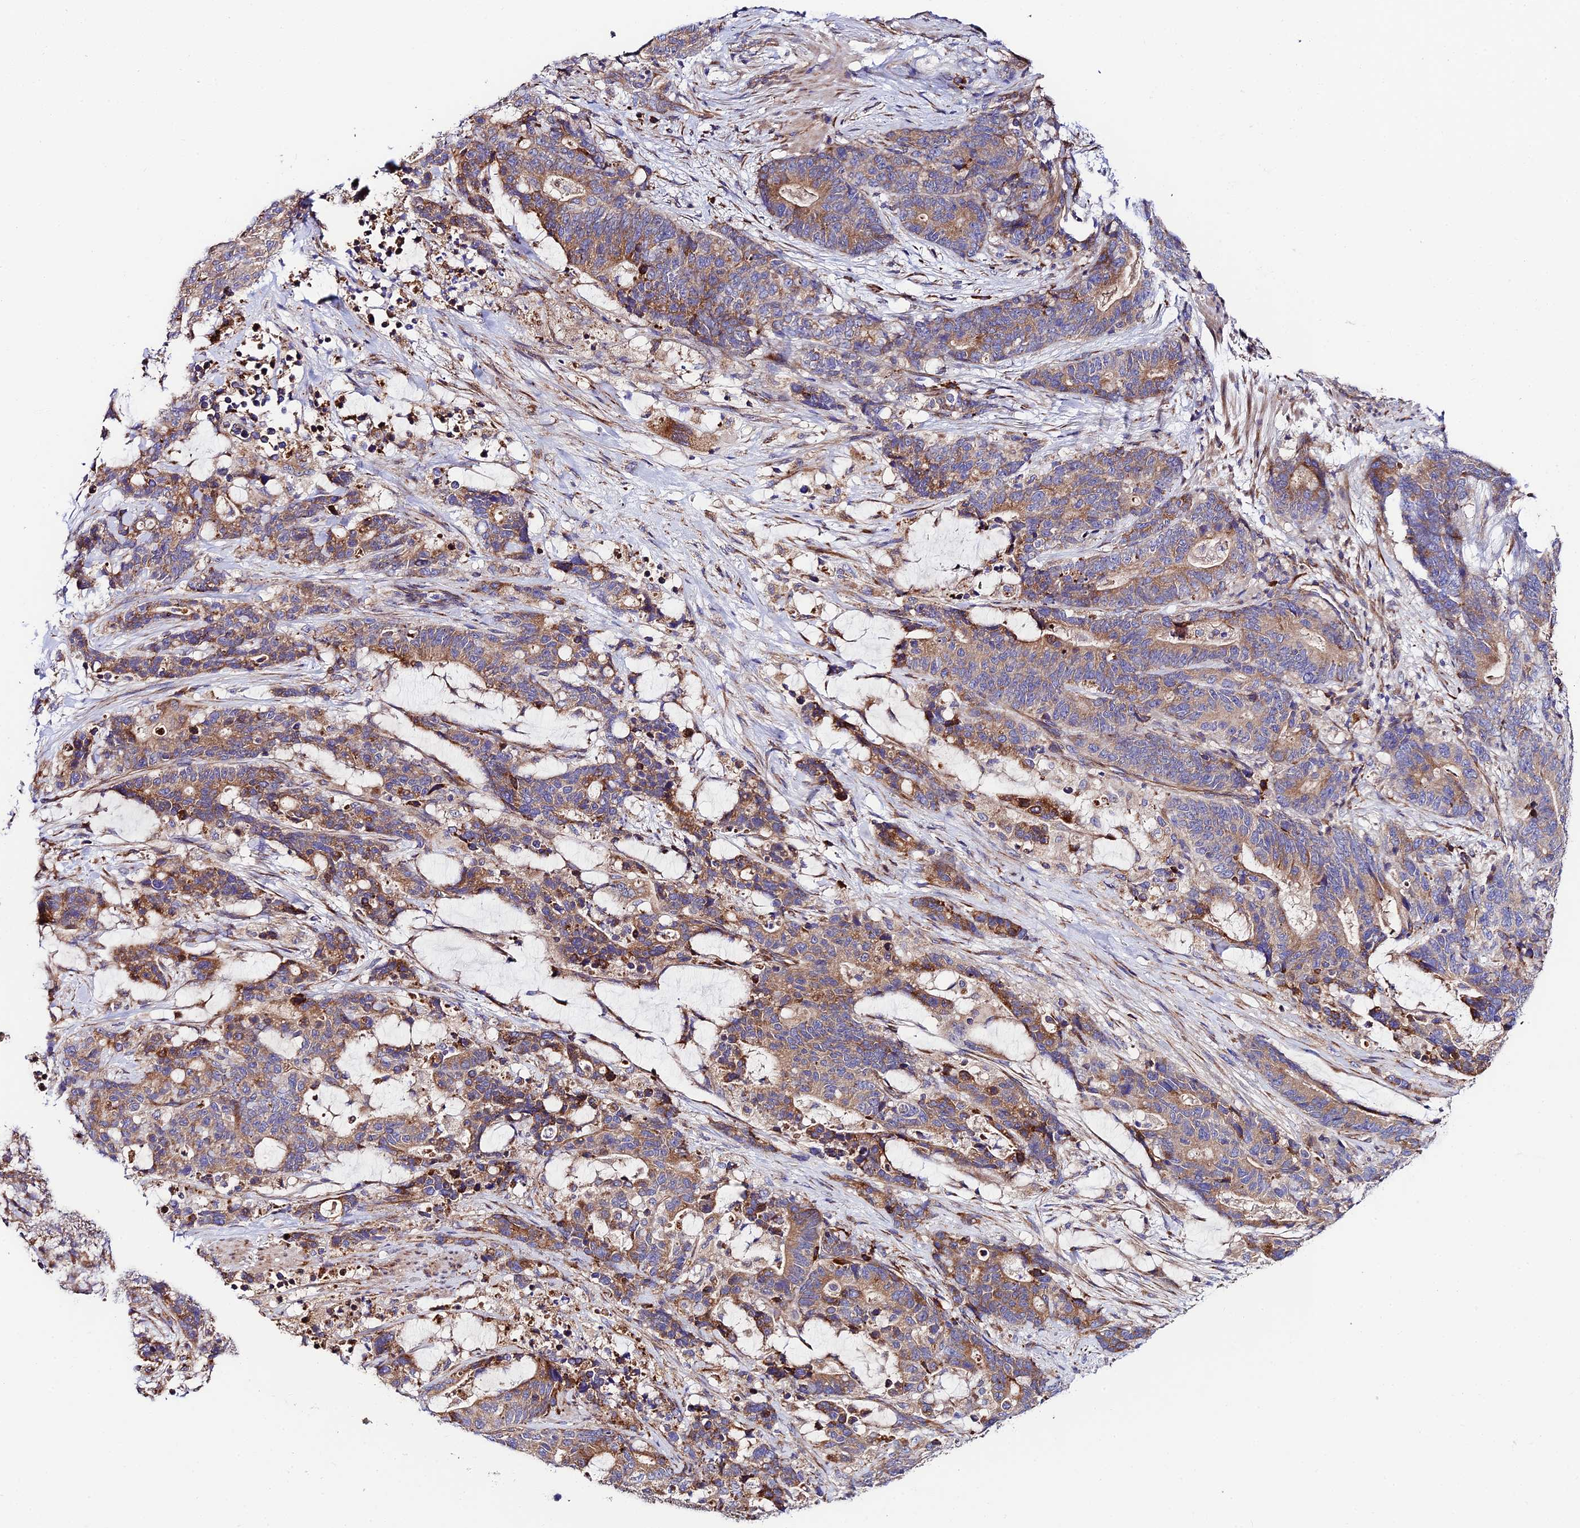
{"staining": {"intensity": "moderate", "quantity": "25%-75%", "location": "cytoplasmic/membranous"}, "tissue": "stomach cancer", "cell_type": "Tumor cells", "image_type": "cancer", "snomed": [{"axis": "morphology", "description": "Adenocarcinoma, NOS"}, {"axis": "topography", "description": "Stomach"}], "caption": "Stomach cancer (adenocarcinoma) tissue demonstrates moderate cytoplasmic/membranous expression in approximately 25%-75% of tumor cells, visualized by immunohistochemistry.", "gene": "VPS13C", "patient": {"sex": "female", "age": 76}}